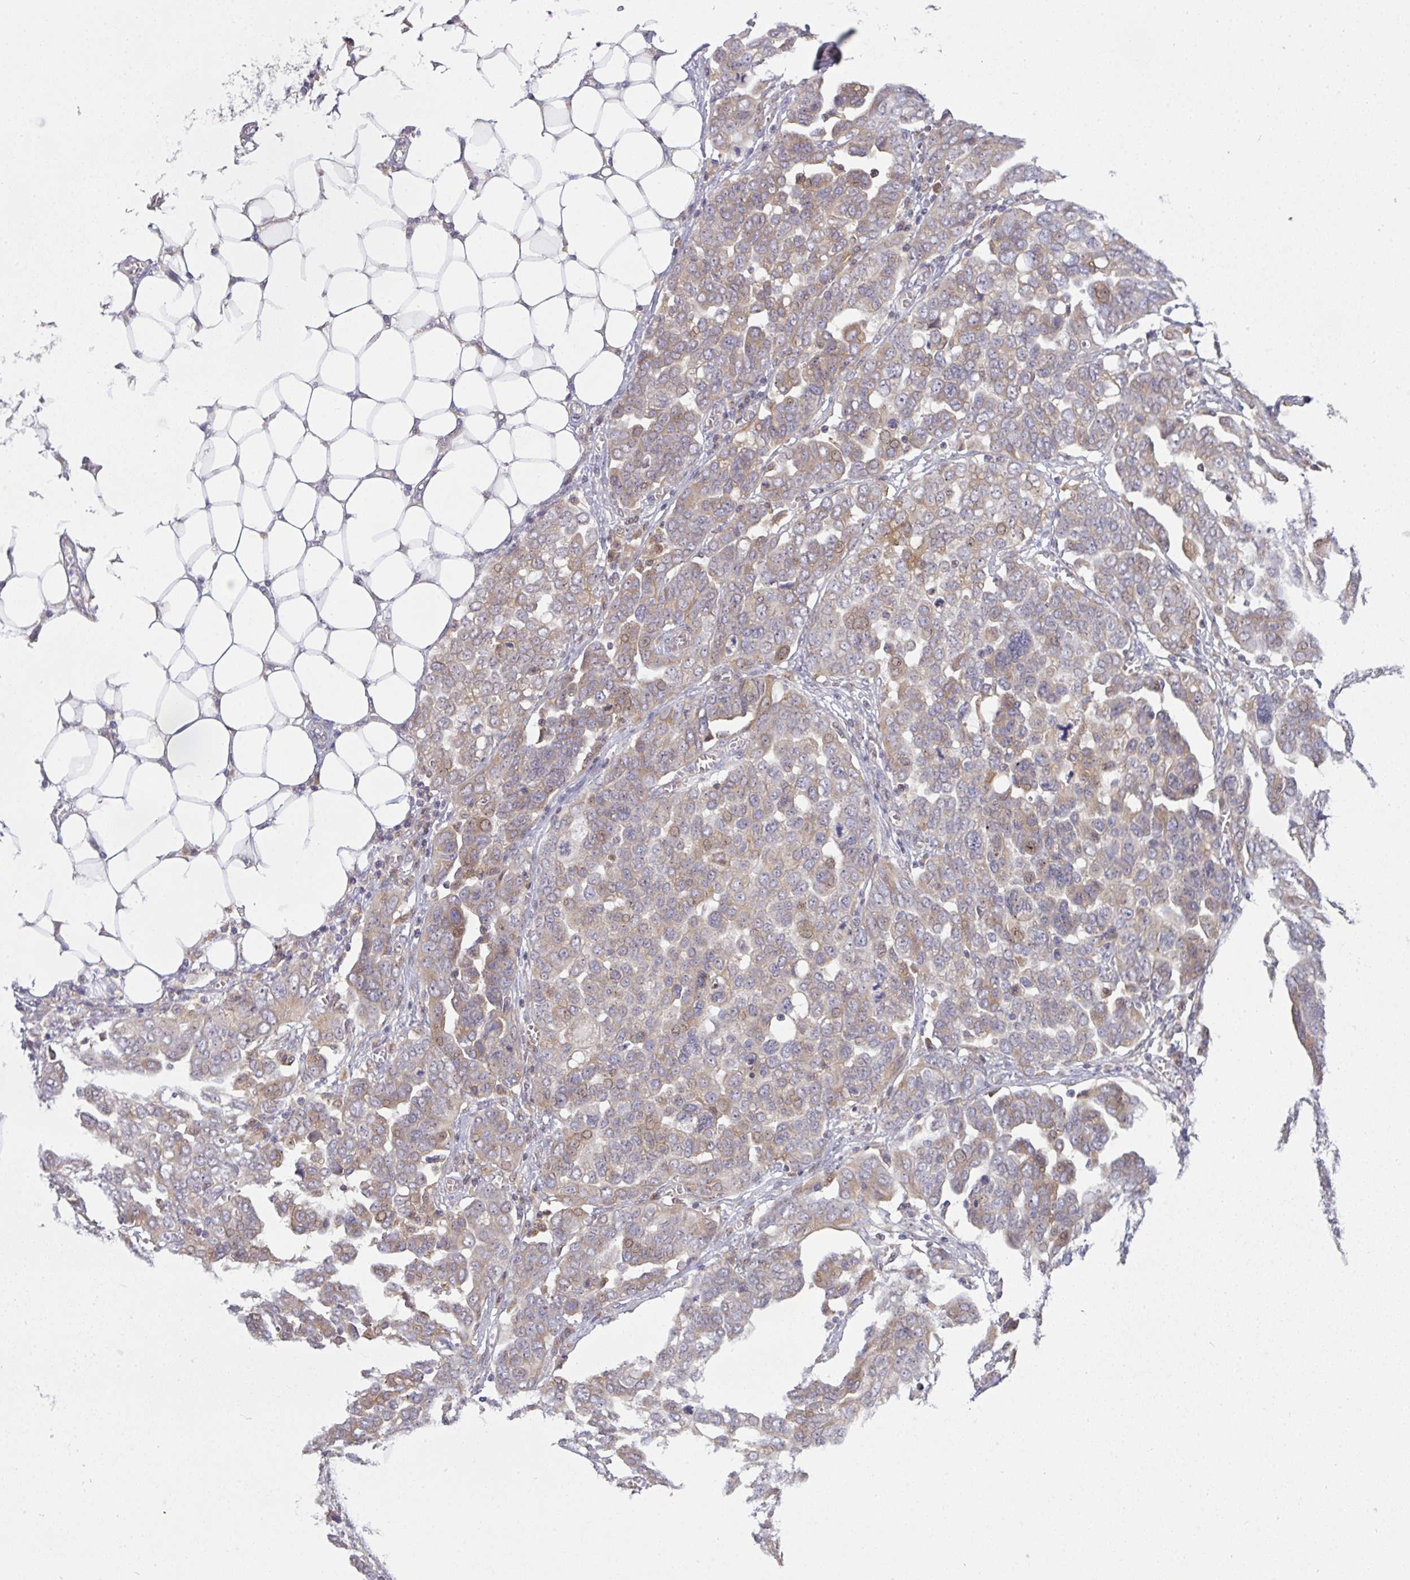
{"staining": {"intensity": "weak", "quantity": "25%-75%", "location": "cytoplasmic/membranous"}, "tissue": "ovarian cancer", "cell_type": "Tumor cells", "image_type": "cancer", "snomed": [{"axis": "morphology", "description": "Cystadenocarcinoma, serous, NOS"}, {"axis": "topography", "description": "Ovary"}], "caption": "Ovarian serous cystadenocarcinoma was stained to show a protein in brown. There is low levels of weak cytoplasmic/membranous positivity in about 25%-75% of tumor cells.", "gene": "SLC9A6", "patient": {"sex": "female", "age": 59}}